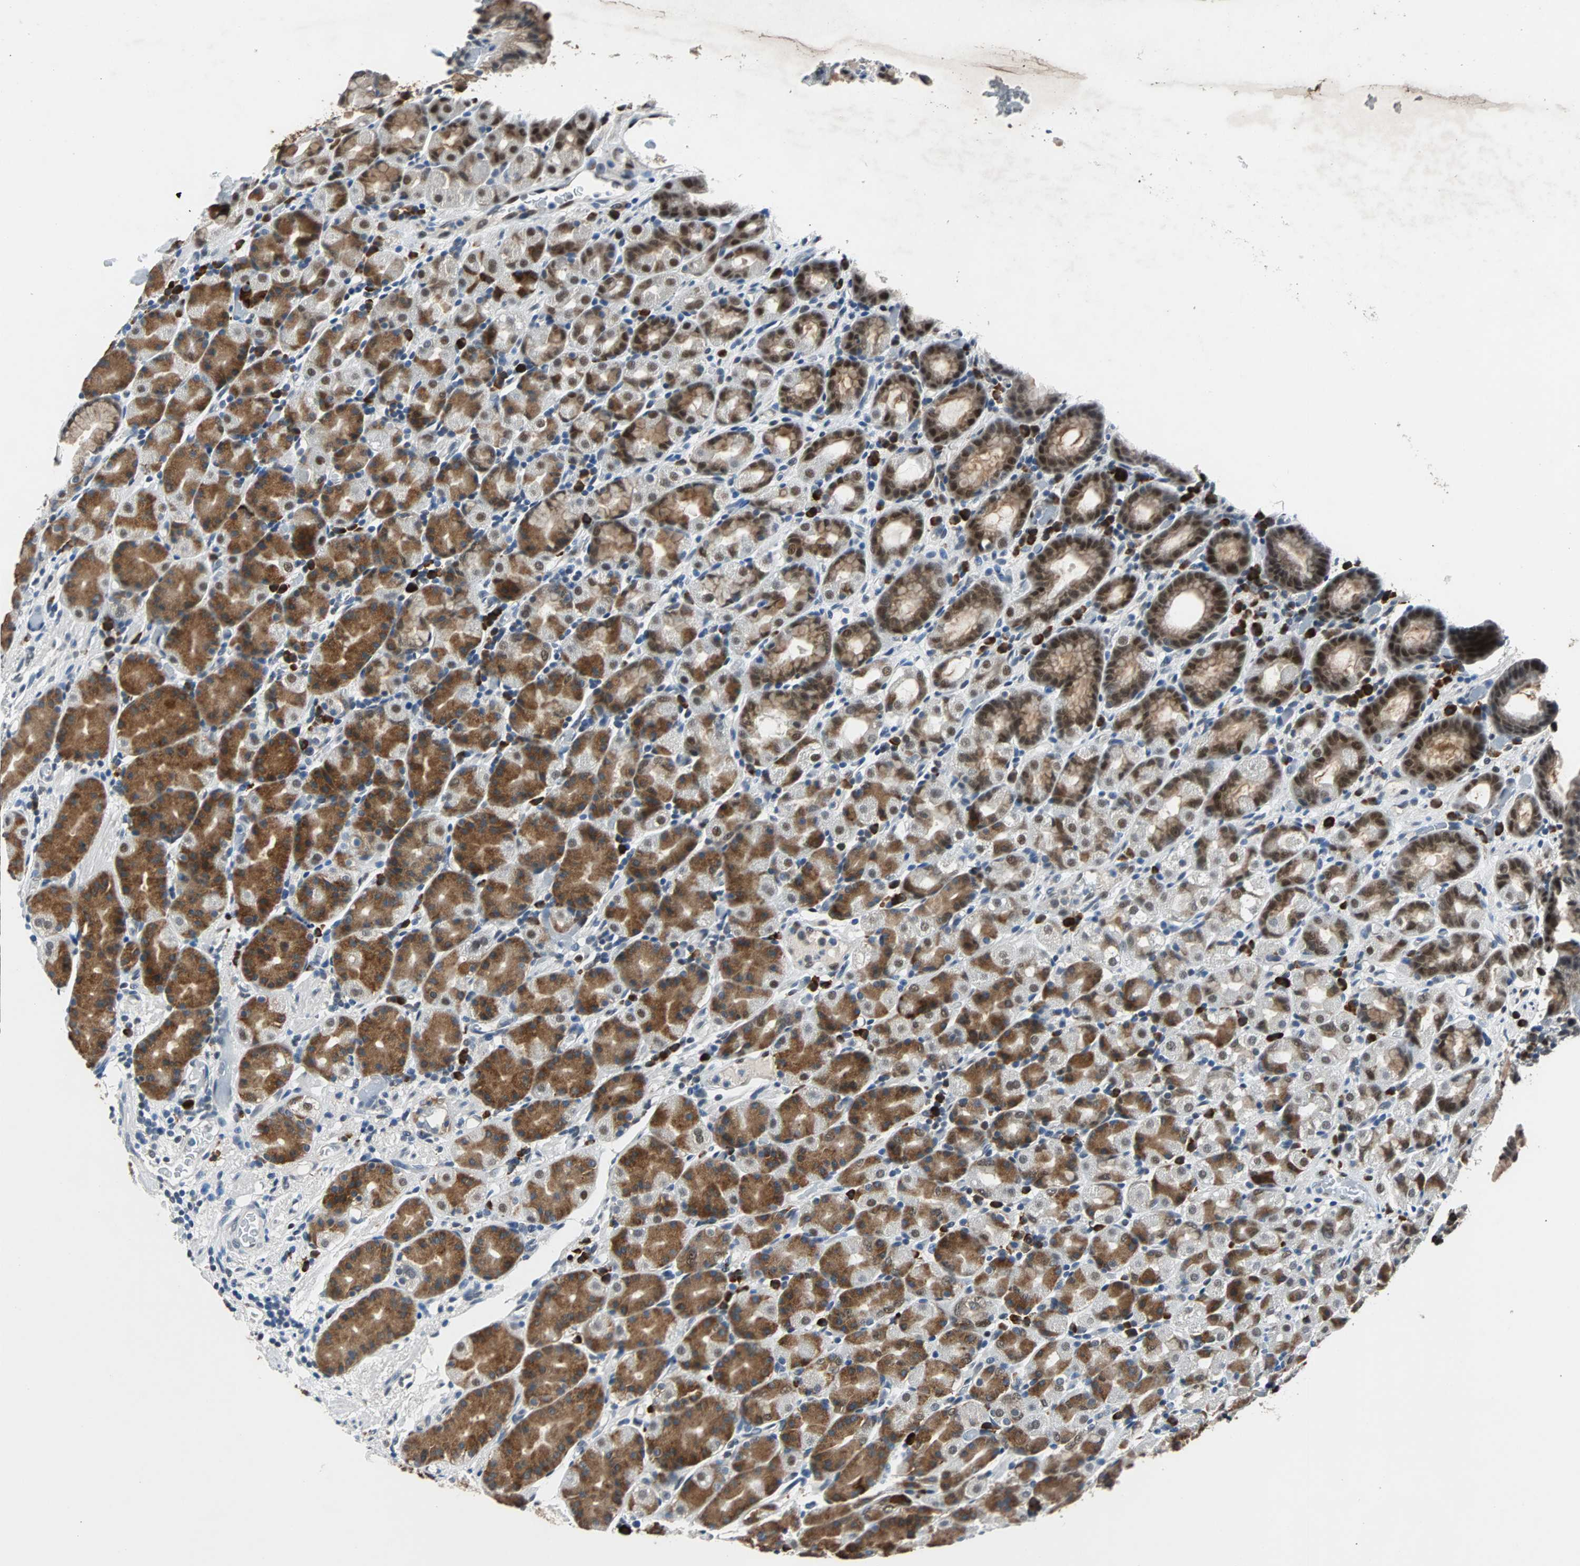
{"staining": {"intensity": "strong", "quantity": "25%-75%", "location": "cytoplasmic/membranous,nuclear"}, "tissue": "stomach", "cell_type": "Glandular cells", "image_type": "normal", "snomed": [{"axis": "morphology", "description": "Normal tissue, NOS"}, {"axis": "topography", "description": "Stomach, upper"}], "caption": "IHC of benign stomach shows high levels of strong cytoplasmic/membranous,nuclear positivity in about 25%-75% of glandular cells. The staining was performed using DAB (3,3'-diaminobenzidine), with brown indicating positive protein expression. Nuclei are stained blue with hematoxylin.", "gene": "USP28", "patient": {"sex": "male", "age": 68}}